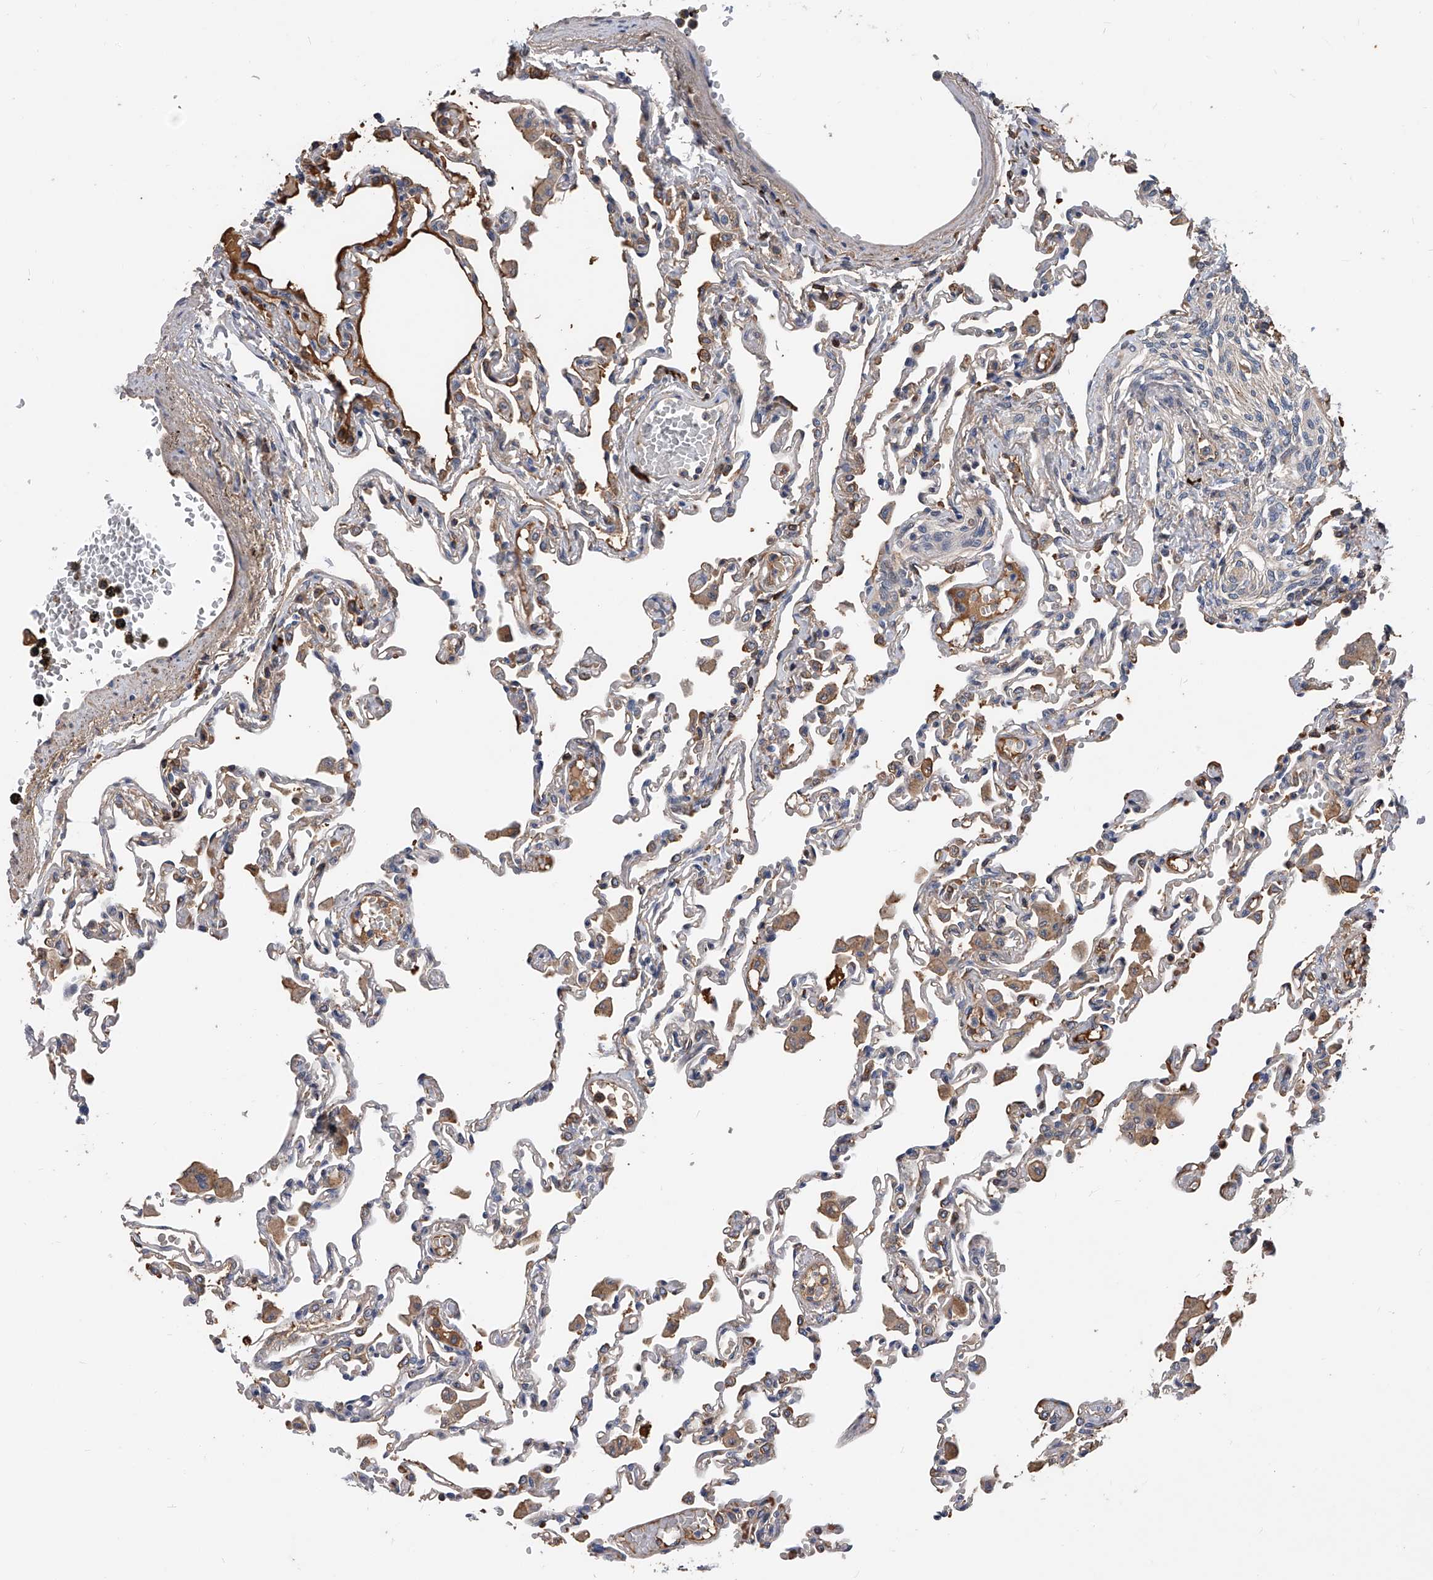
{"staining": {"intensity": "moderate", "quantity": "<25%", "location": "cytoplasmic/membranous"}, "tissue": "lung", "cell_type": "Alveolar cells", "image_type": "normal", "snomed": [{"axis": "morphology", "description": "Normal tissue, NOS"}, {"axis": "topography", "description": "Bronchus"}, {"axis": "topography", "description": "Lung"}], "caption": "The micrograph demonstrates staining of normal lung, revealing moderate cytoplasmic/membranous protein expression (brown color) within alveolar cells.", "gene": "ZNF25", "patient": {"sex": "female", "age": 49}}